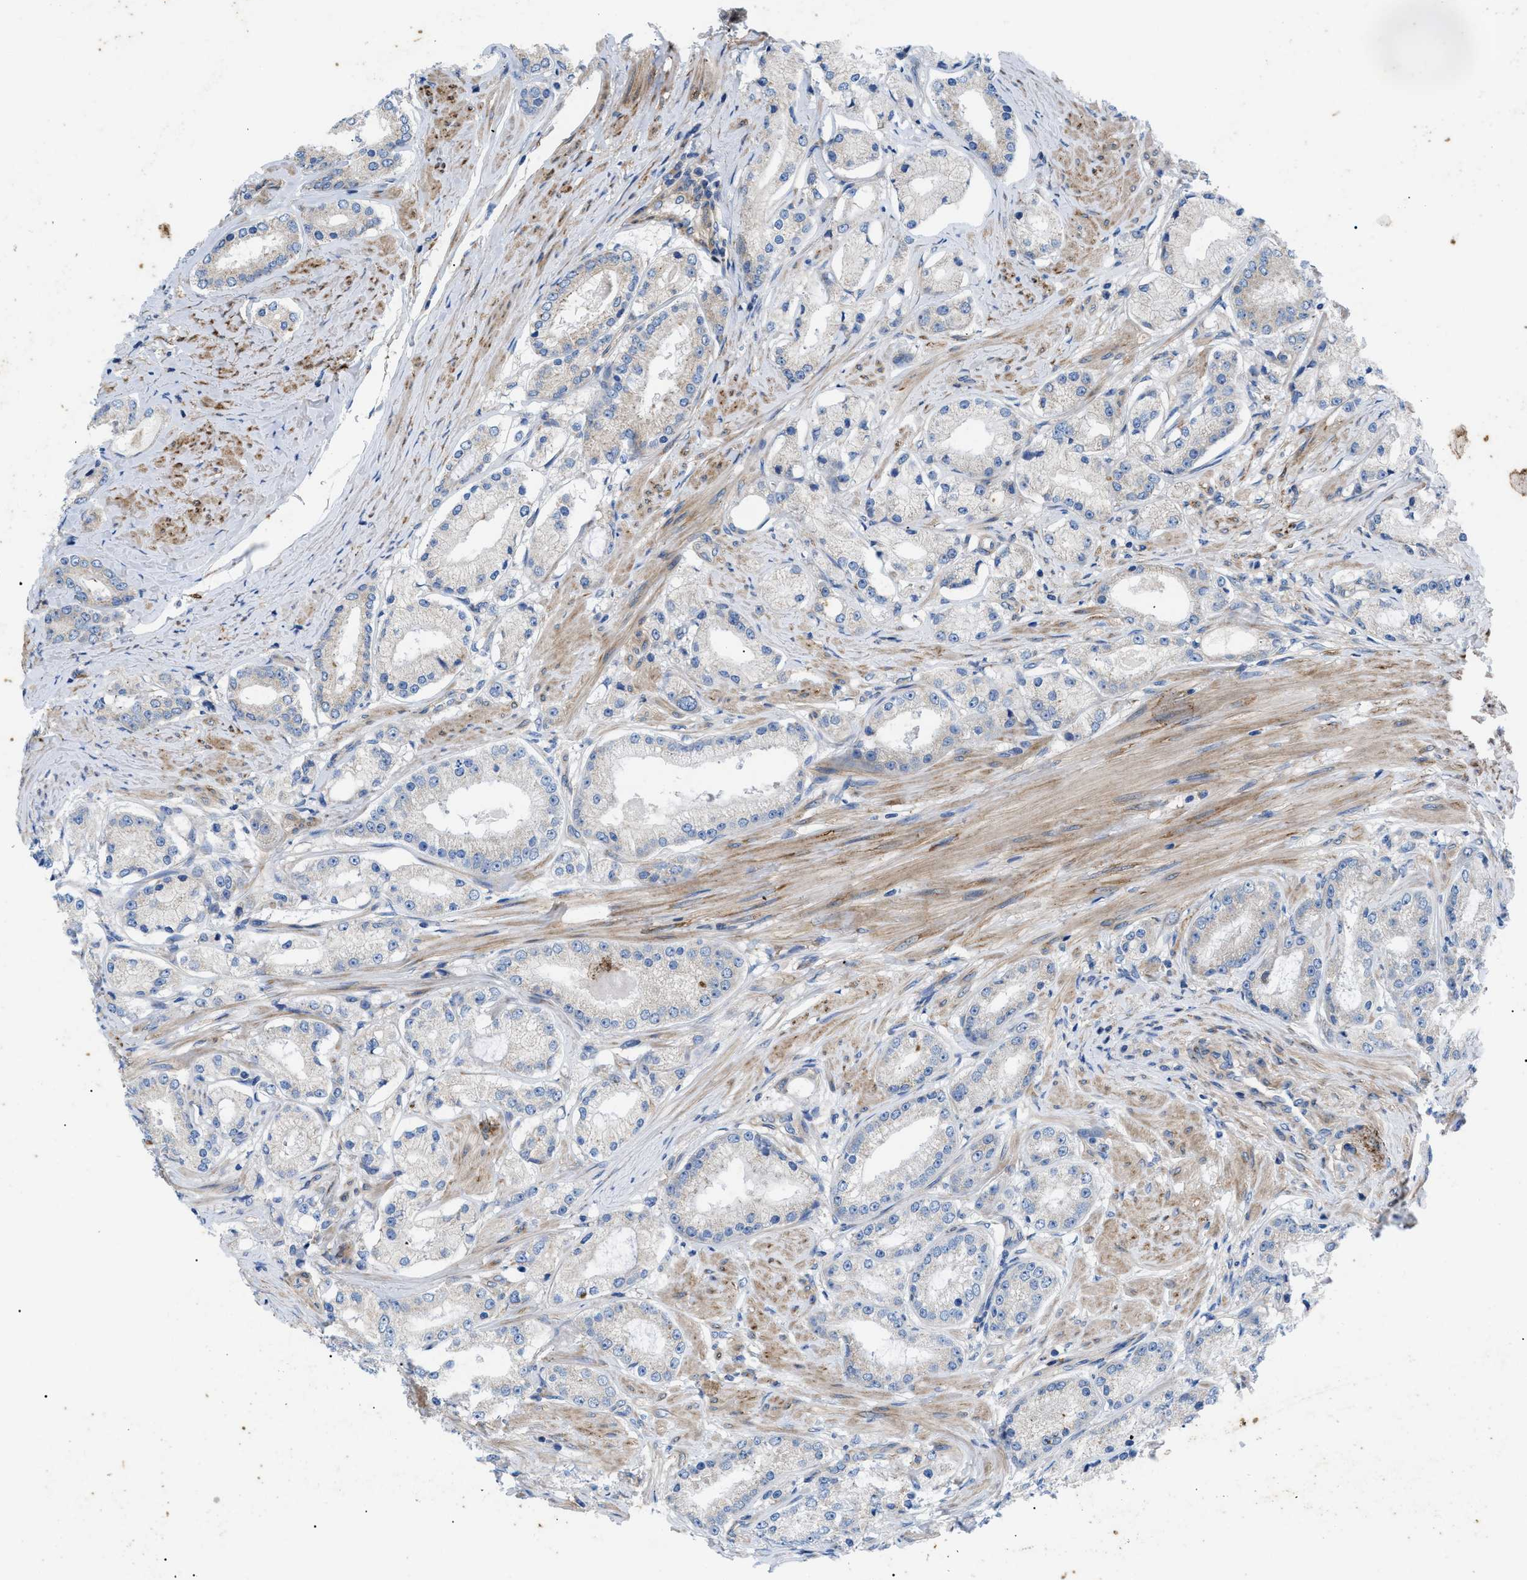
{"staining": {"intensity": "negative", "quantity": "none", "location": "none"}, "tissue": "prostate cancer", "cell_type": "Tumor cells", "image_type": "cancer", "snomed": [{"axis": "morphology", "description": "Adenocarcinoma, Low grade"}, {"axis": "topography", "description": "Prostate"}], "caption": "Protein analysis of adenocarcinoma (low-grade) (prostate) demonstrates no significant expression in tumor cells. (Brightfield microscopy of DAB (3,3'-diaminobenzidine) immunohistochemistry at high magnification).", "gene": "HSPB8", "patient": {"sex": "male", "age": 63}}